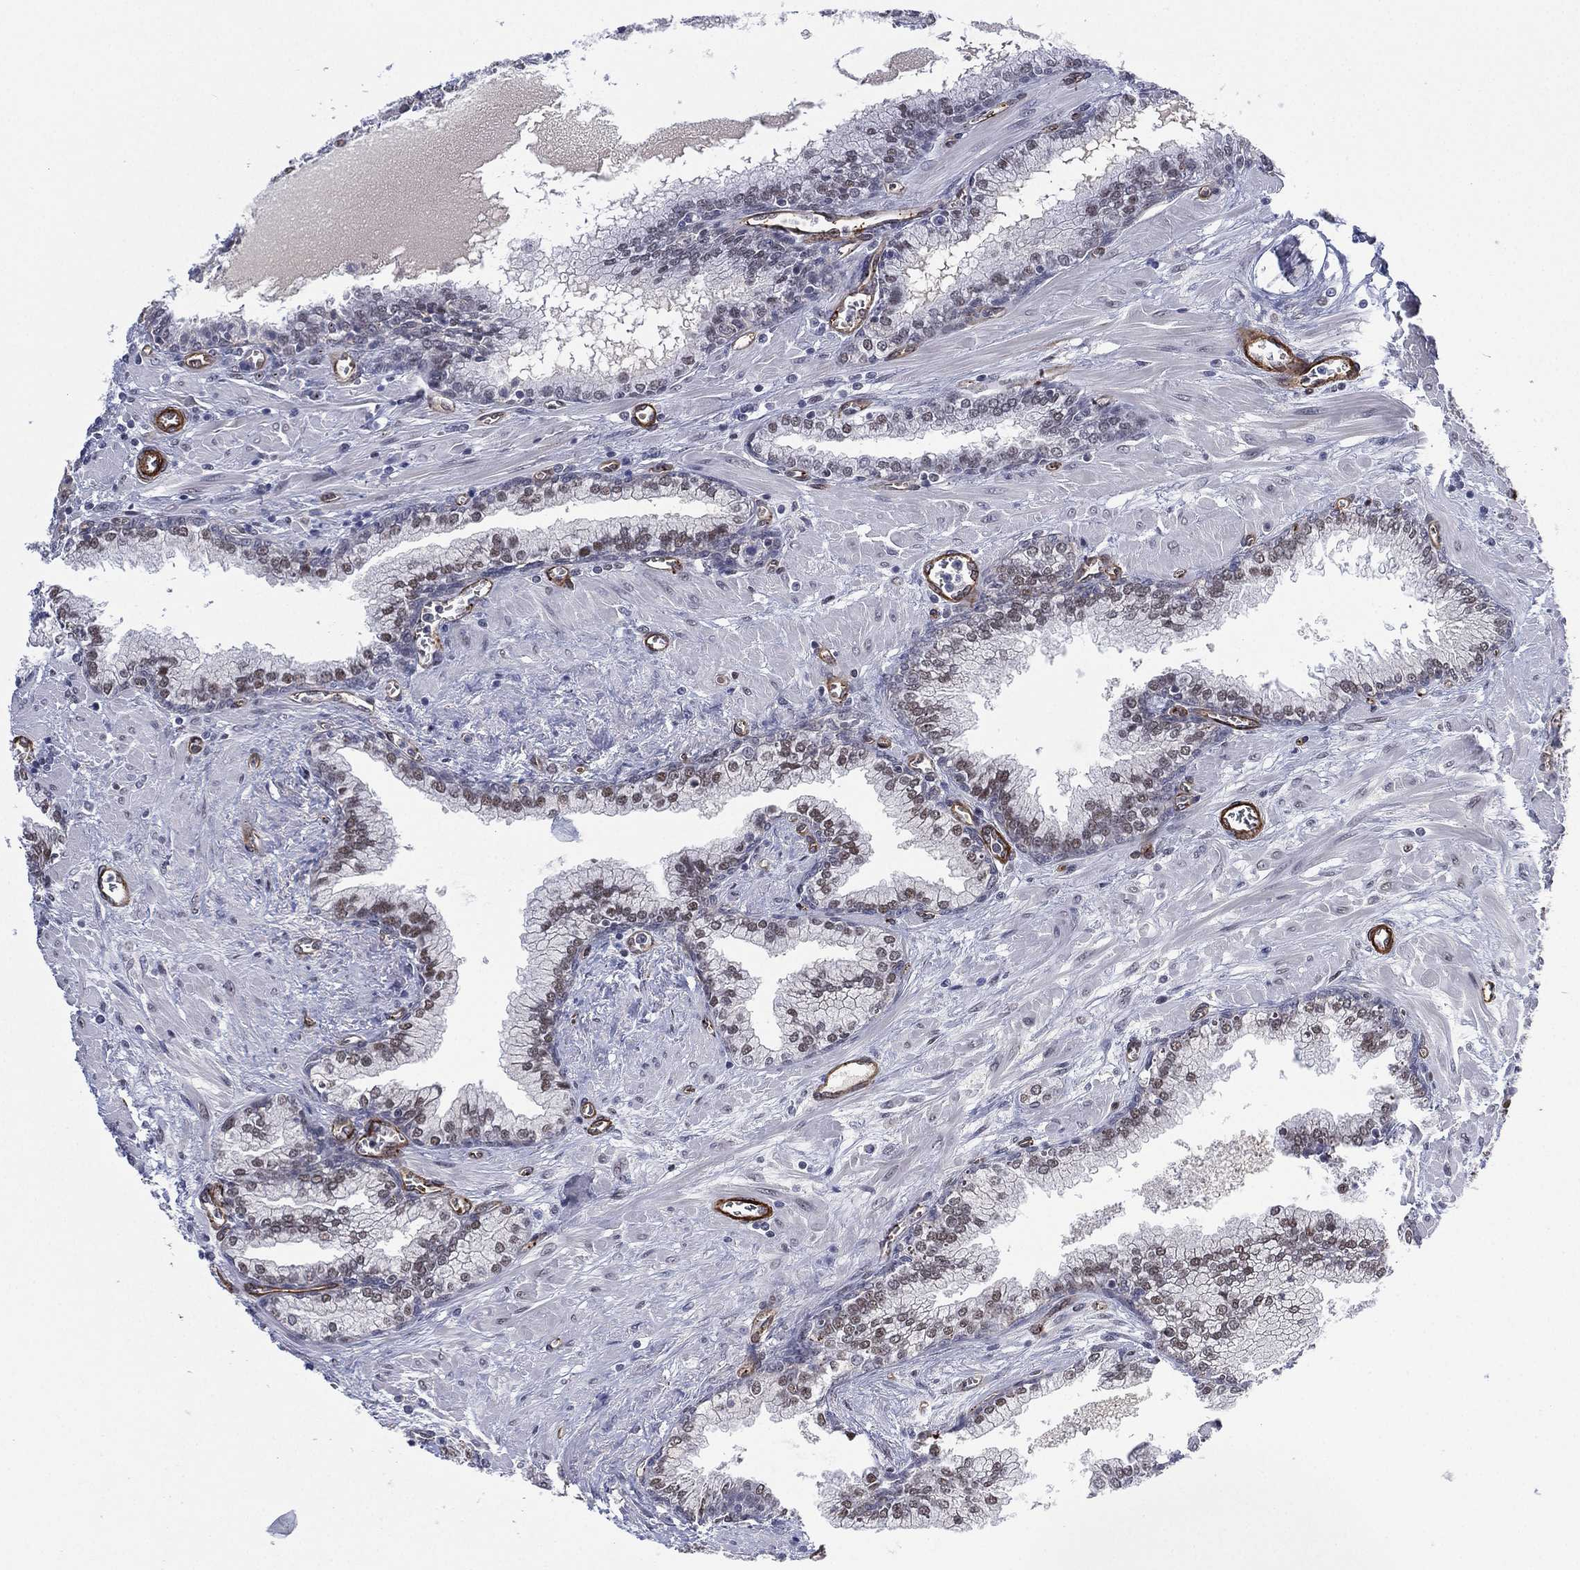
{"staining": {"intensity": "moderate", "quantity": "<25%", "location": "nuclear"}, "tissue": "prostate cancer", "cell_type": "Tumor cells", "image_type": "cancer", "snomed": [{"axis": "morphology", "description": "Adenocarcinoma, NOS"}, {"axis": "topography", "description": "Prostate and seminal vesicle, NOS"}, {"axis": "topography", "description": "Prostate"}], "caption": "Protein staining of prostate adenocarcinoma tissue shows moderate nuclear expression in approximately <25% of tumor cells. (IHC, brightfield microscopy, high magnification).", "gene": "GSE1", "patient": {"sex": "male", "age": 62}}